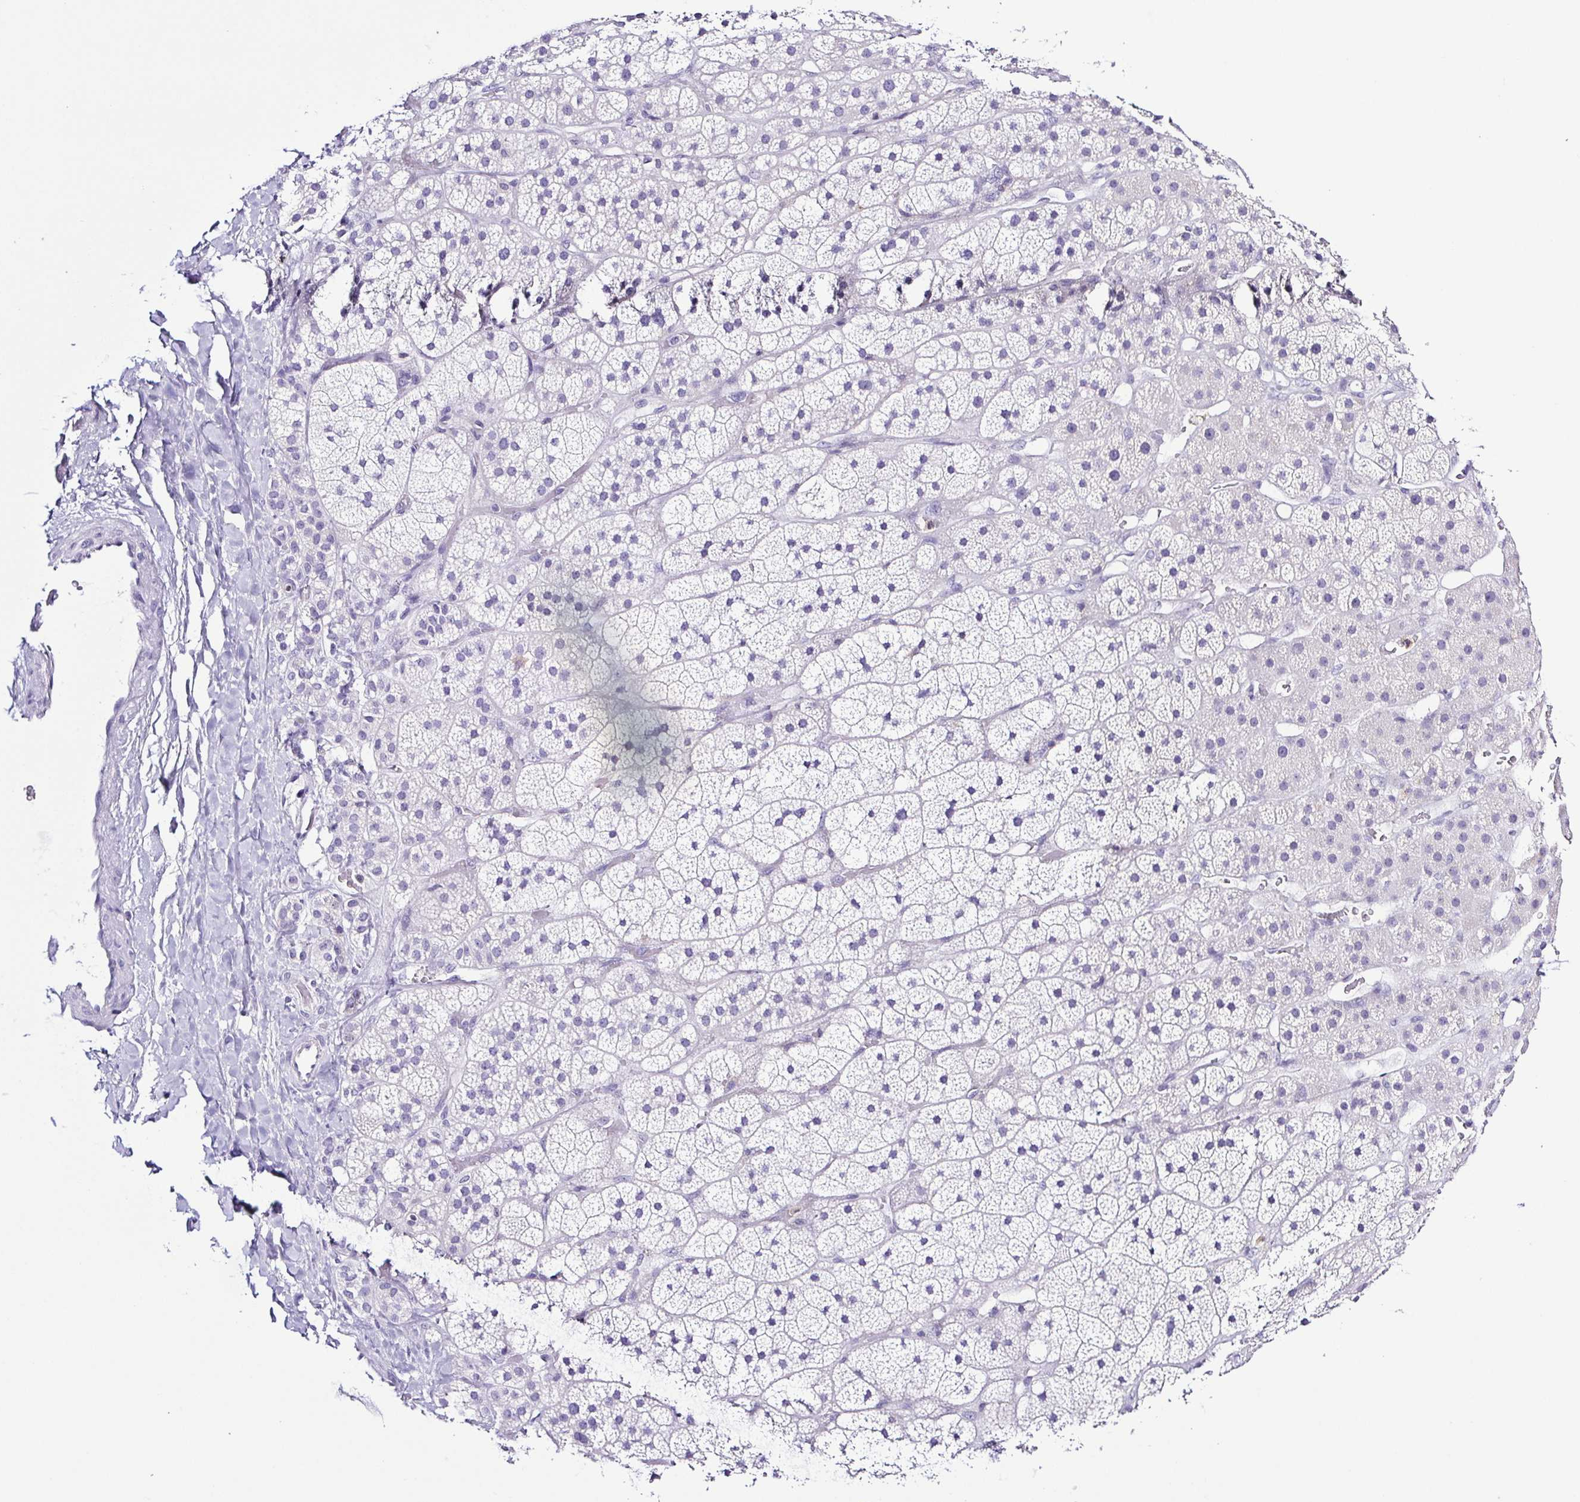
{"staining": {"intensity": "negative", "quantity": "none", "location": "none"}, "tissue": "adrenal gland", "cell_type": "Glandular cells", "image_type": "normal", "snomed": [{"axis": "morphology", "description": "Normal tissue, NOS"}, {"axis": "topography", "description": "Adrenal gland"}], "caption": "The micrograph exhibits no staining of glandular cells in unremarkable adrenal gland.", "gene": "SYNPR", "patient": {"sex": "male", "age": 57}}